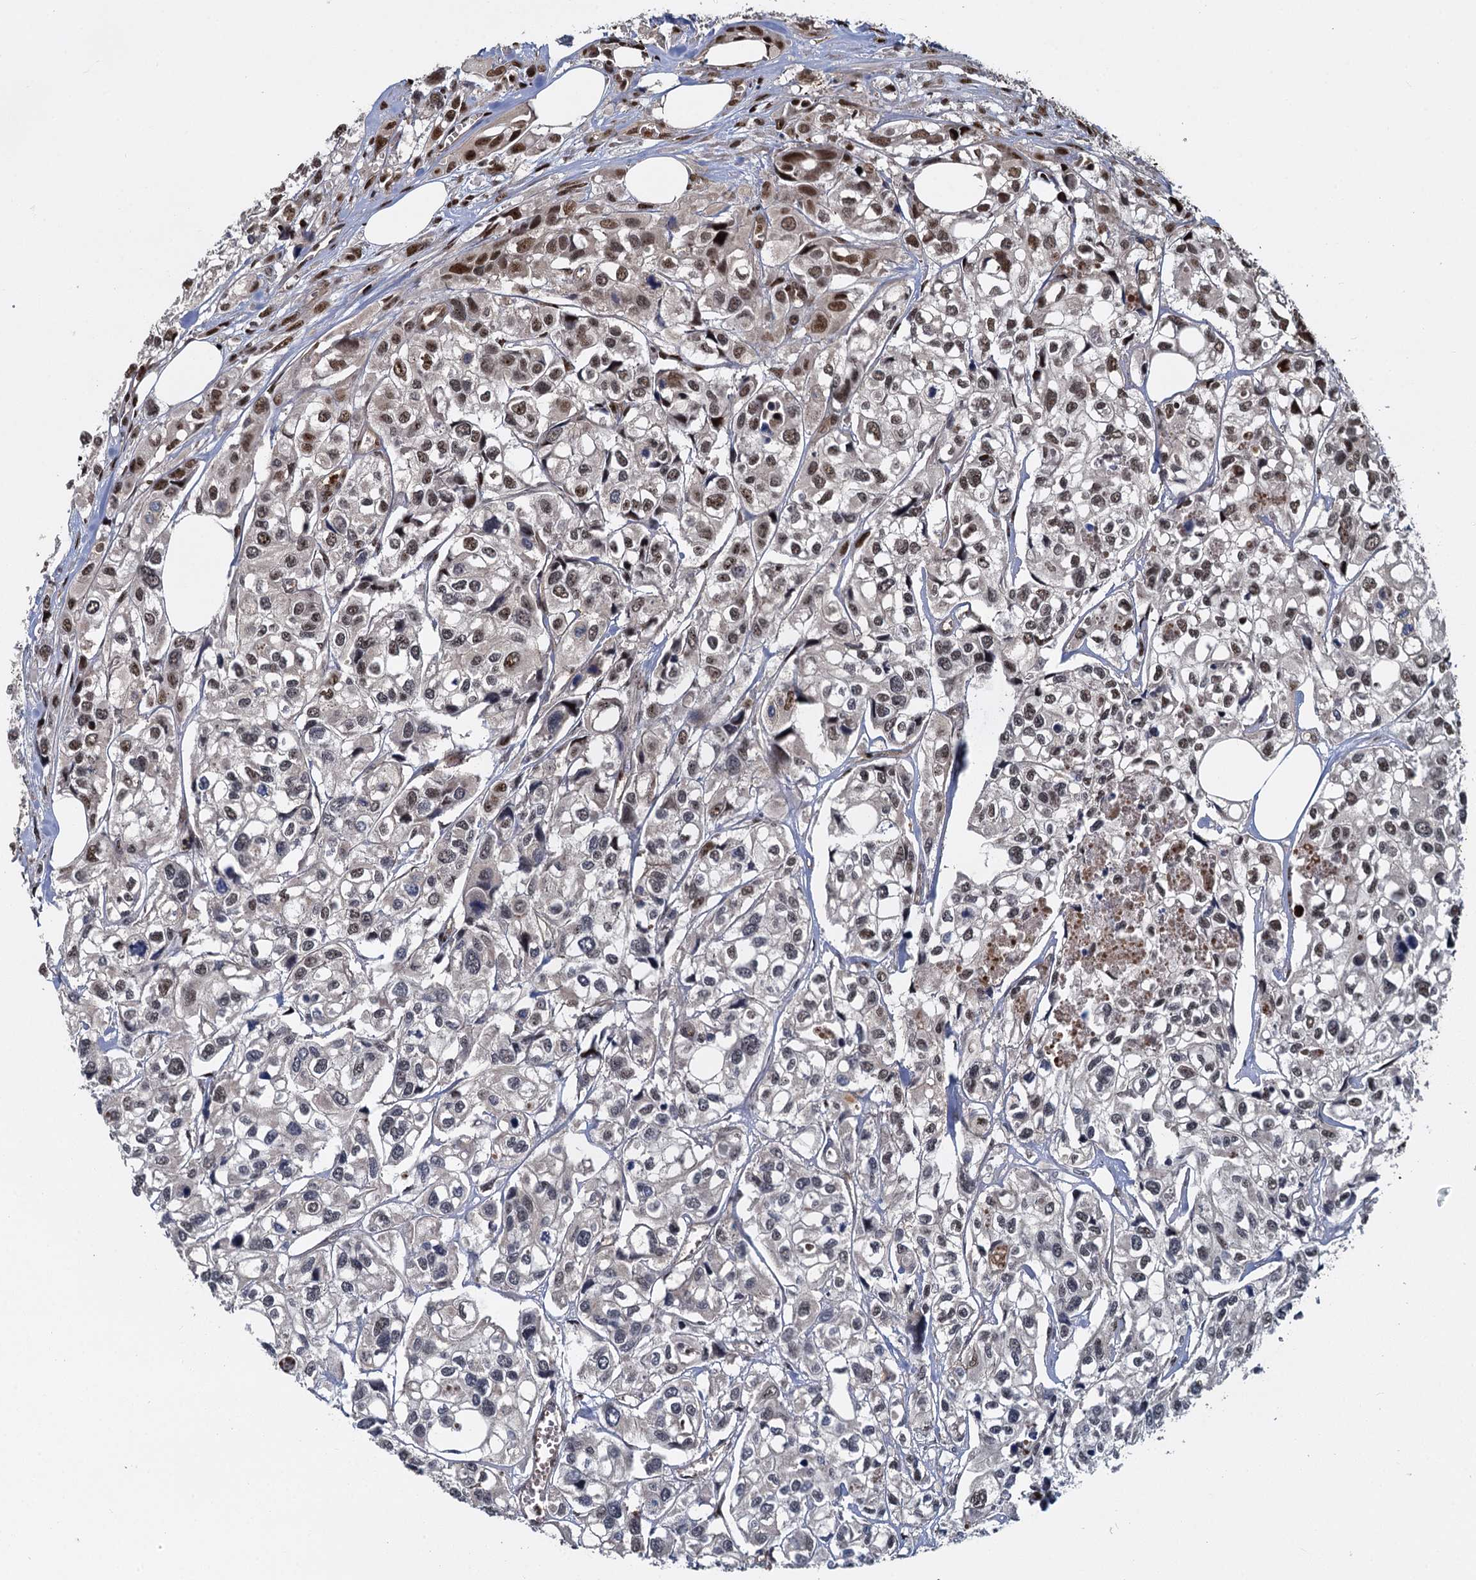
{"staining": {"intensity": "moderate", "quantity": "<25%", "location": "nuclear"}, "tissue": "urothelial cancer", "cell_type": "Tumor cells", "image_type": "cancer", "snomed": [{"axis": "morphology", "description": "Urothelial carcinoma, High grade"}, {"axis": "topography", "description": "Urinary bladder"}], "caption": "Protein staining of urothelial cancer tissue exhibits moderate nuclear staining in approximately <25% of tumor cells.", "gene": "ANKRD49", "patient": {"sex": "male", "age": 67}}